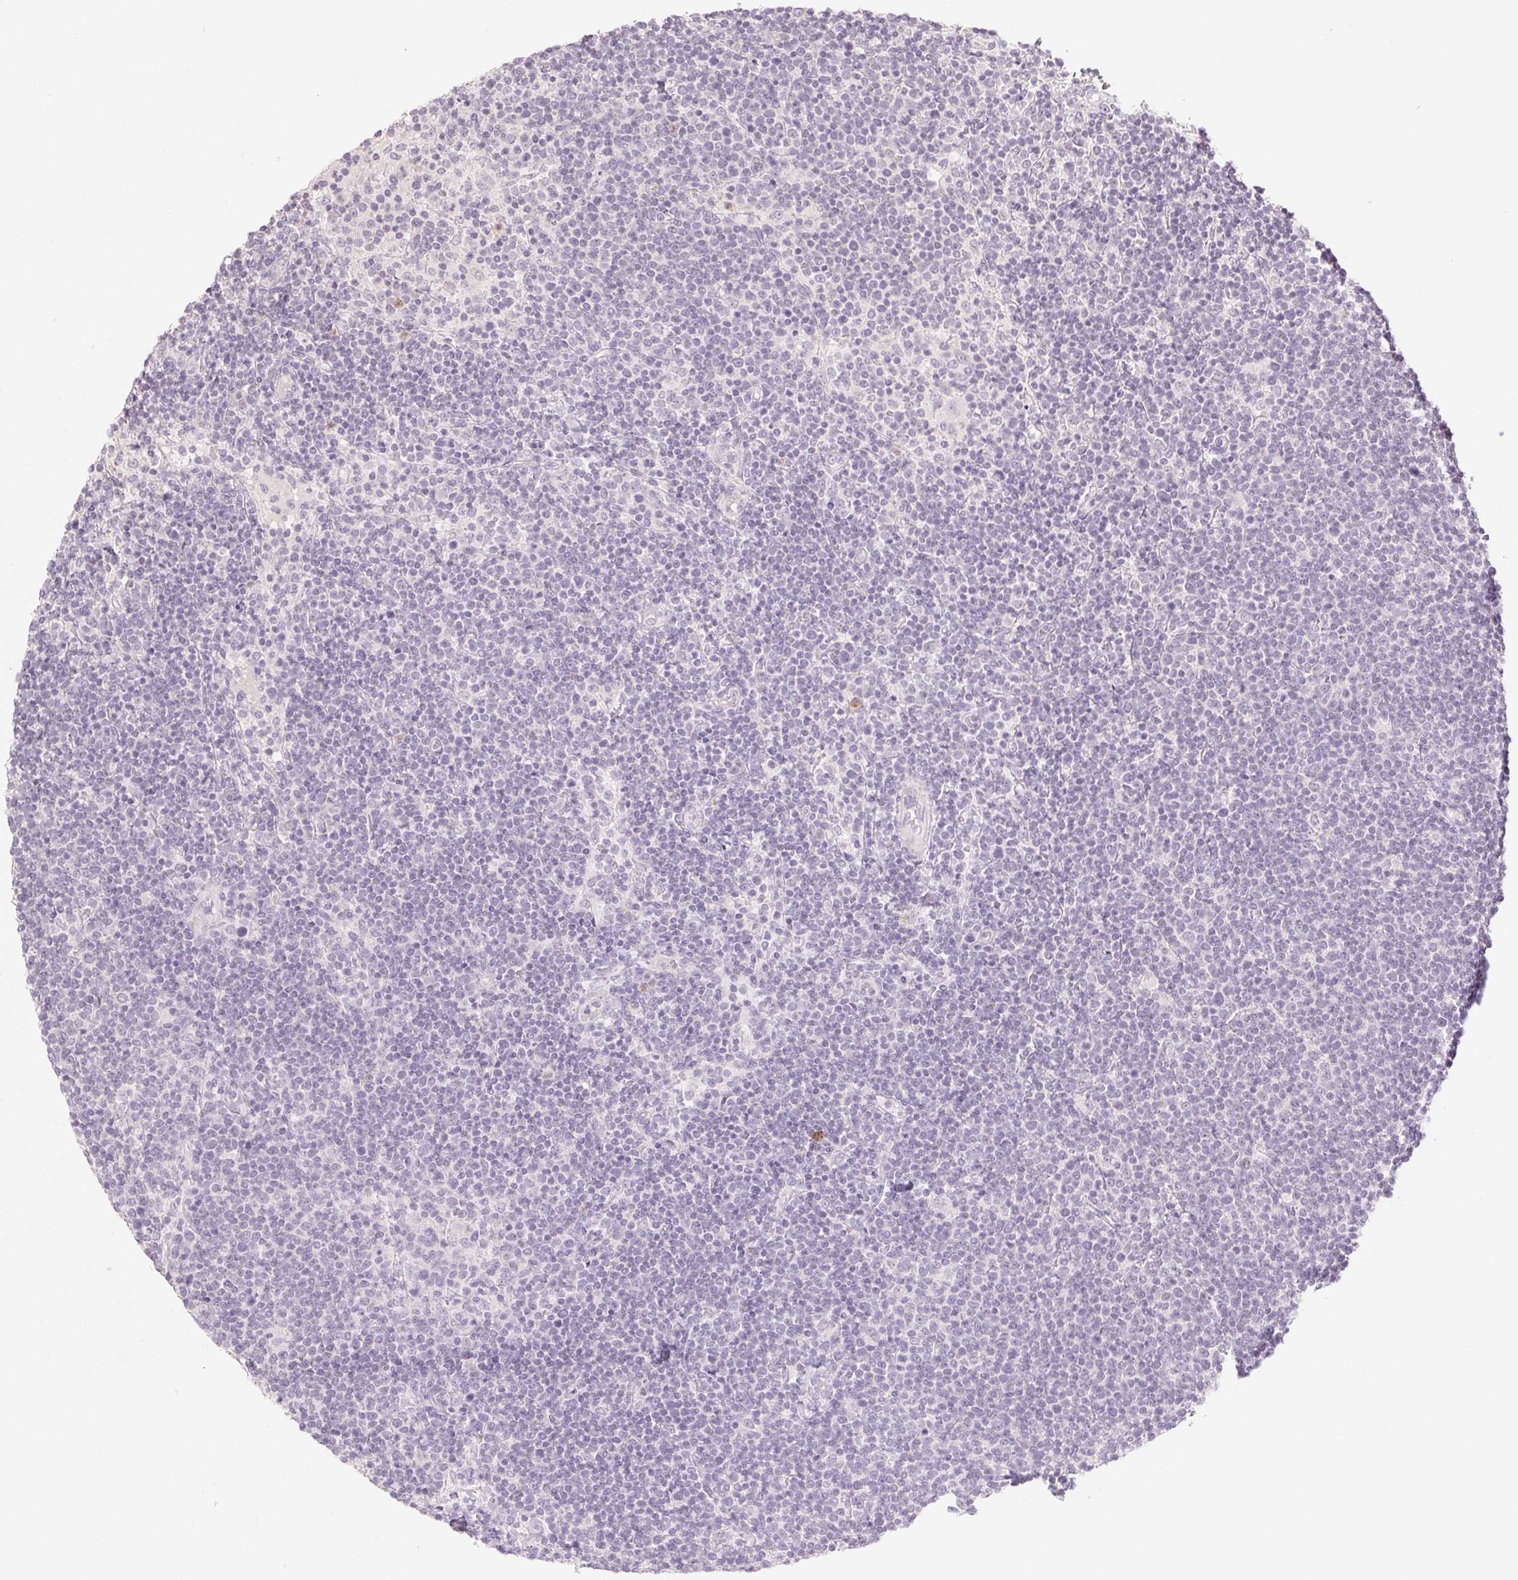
{"staining": {"intensity": "negative", "quantity": "none", "location": "none"}, "tissue": "lymphoma", "cell_type": "Tumor cells", "image_type": "cancer", "snomed": [{"axis": "morphology", "description": "Malignant lymphoma, non-Hodgkin's type, High grade"}, {"axis": "topography", "description": "Lymph node"}], "caption": "Immunohistochemistry (IHC) histopathology image of neoplastic tissue: lymphoma stained with DAB demonstrates no significant protein positivity in tumor cells. (DAB IHC visualized using brightfield microscopy, high magnification).", "gene": "PI3", "patient": {"sex": "male", "age": 61}}